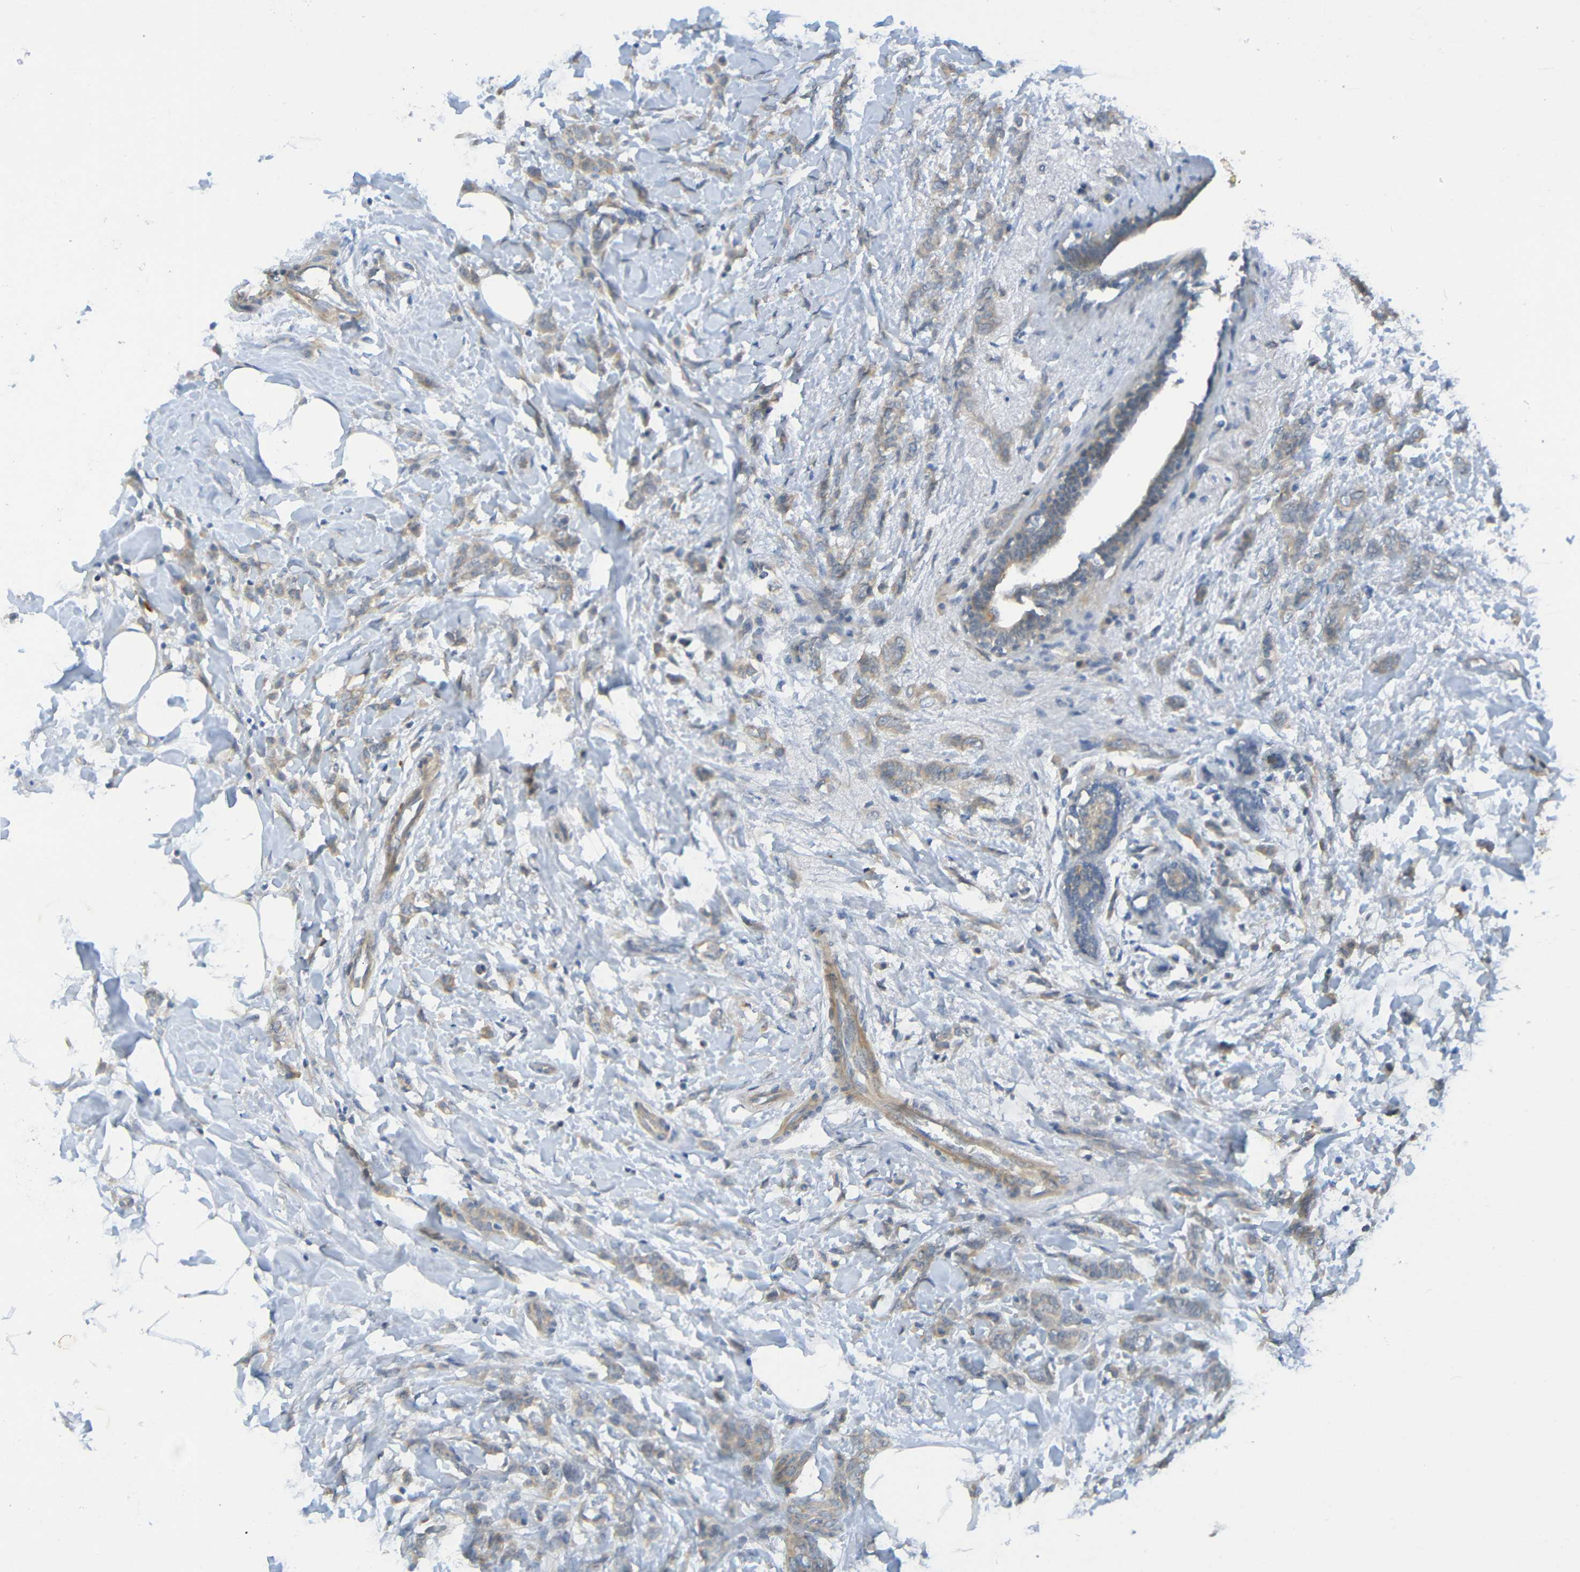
{"staining": {"intensity": "weak", "quantity": ">75%", "location": "cytoplasmic/membranous"}, "tissue": "breast cancer", "cell_type": "Tumor cells", "image_type": "cancer", "snomed": [{"axis": "morphology", "description": "Lobular carcinoma, in situ"}, {"axis": "morphology", "description": "Lobular carcinoma"}, {"axis": "topography", "description": "Breast"}], "caption": "High-power microscopy captured an IHC image of breast lobular carcinoma, revealing weak cytoplasmic/membranous staining in approximately >75% of tumor cells.", "gene": "CYP4F2", "patient": {"sex": "female", "age": 41}}